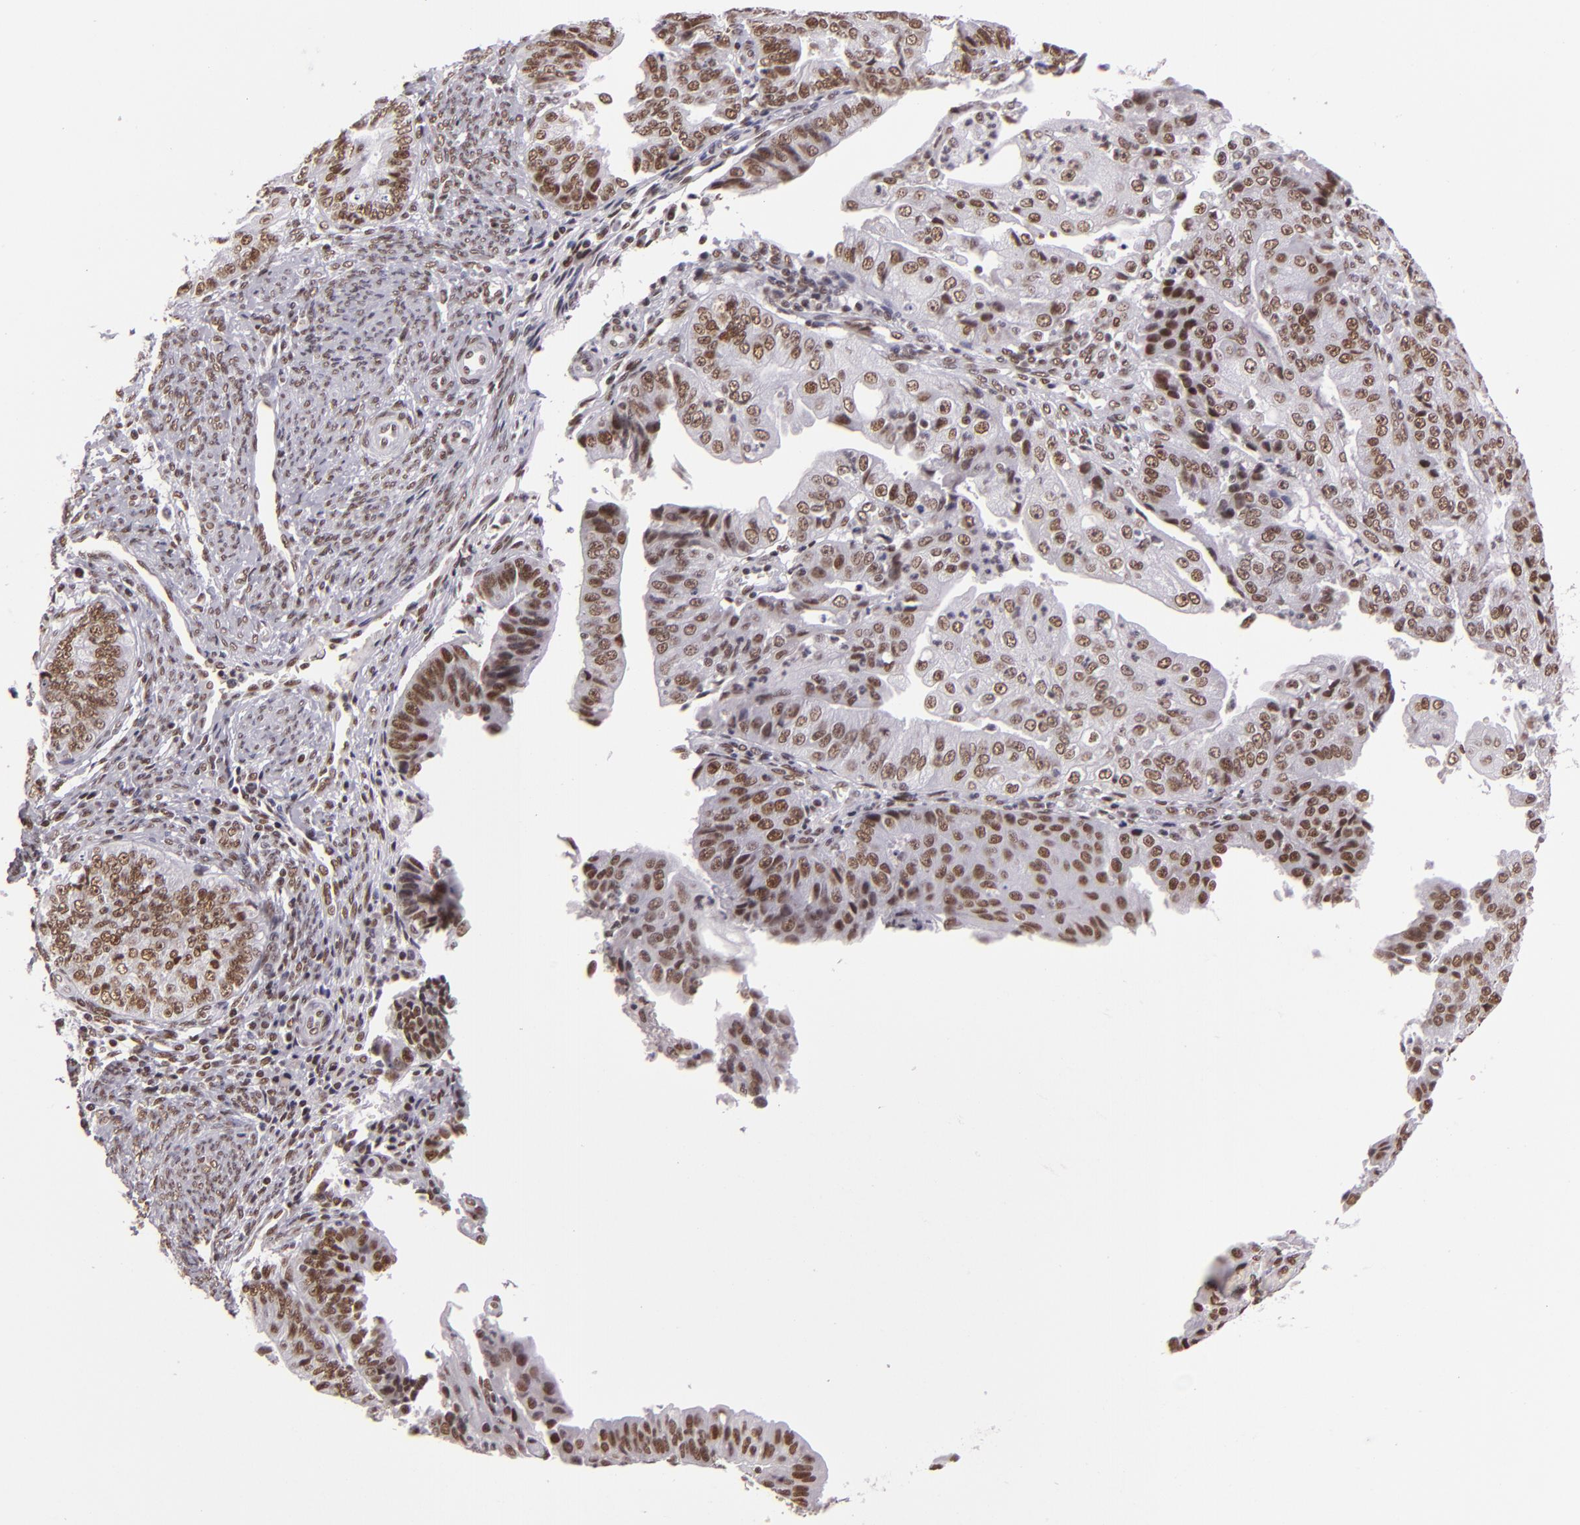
{"staining": {"intensity": "moderate", "quantity": ">75%", "location": "nuclear"}, "tissue": "endometrial cancer", "cell_type": "Tumor cells", "image_type": "cancer", "snomed": [{"axis": "morphology", "description": "Adenocarcinoma, NOS"}, {"axis": "topography", "description": "Endometrium"}], "caption": "Moderate nuclear staining for a protein is seen in about >75% of tumor cells of endometrial cancer using immunohistochemistry (IHC).", "gene": "BRD8", "patient": {"sex": "female", "age": 56}}